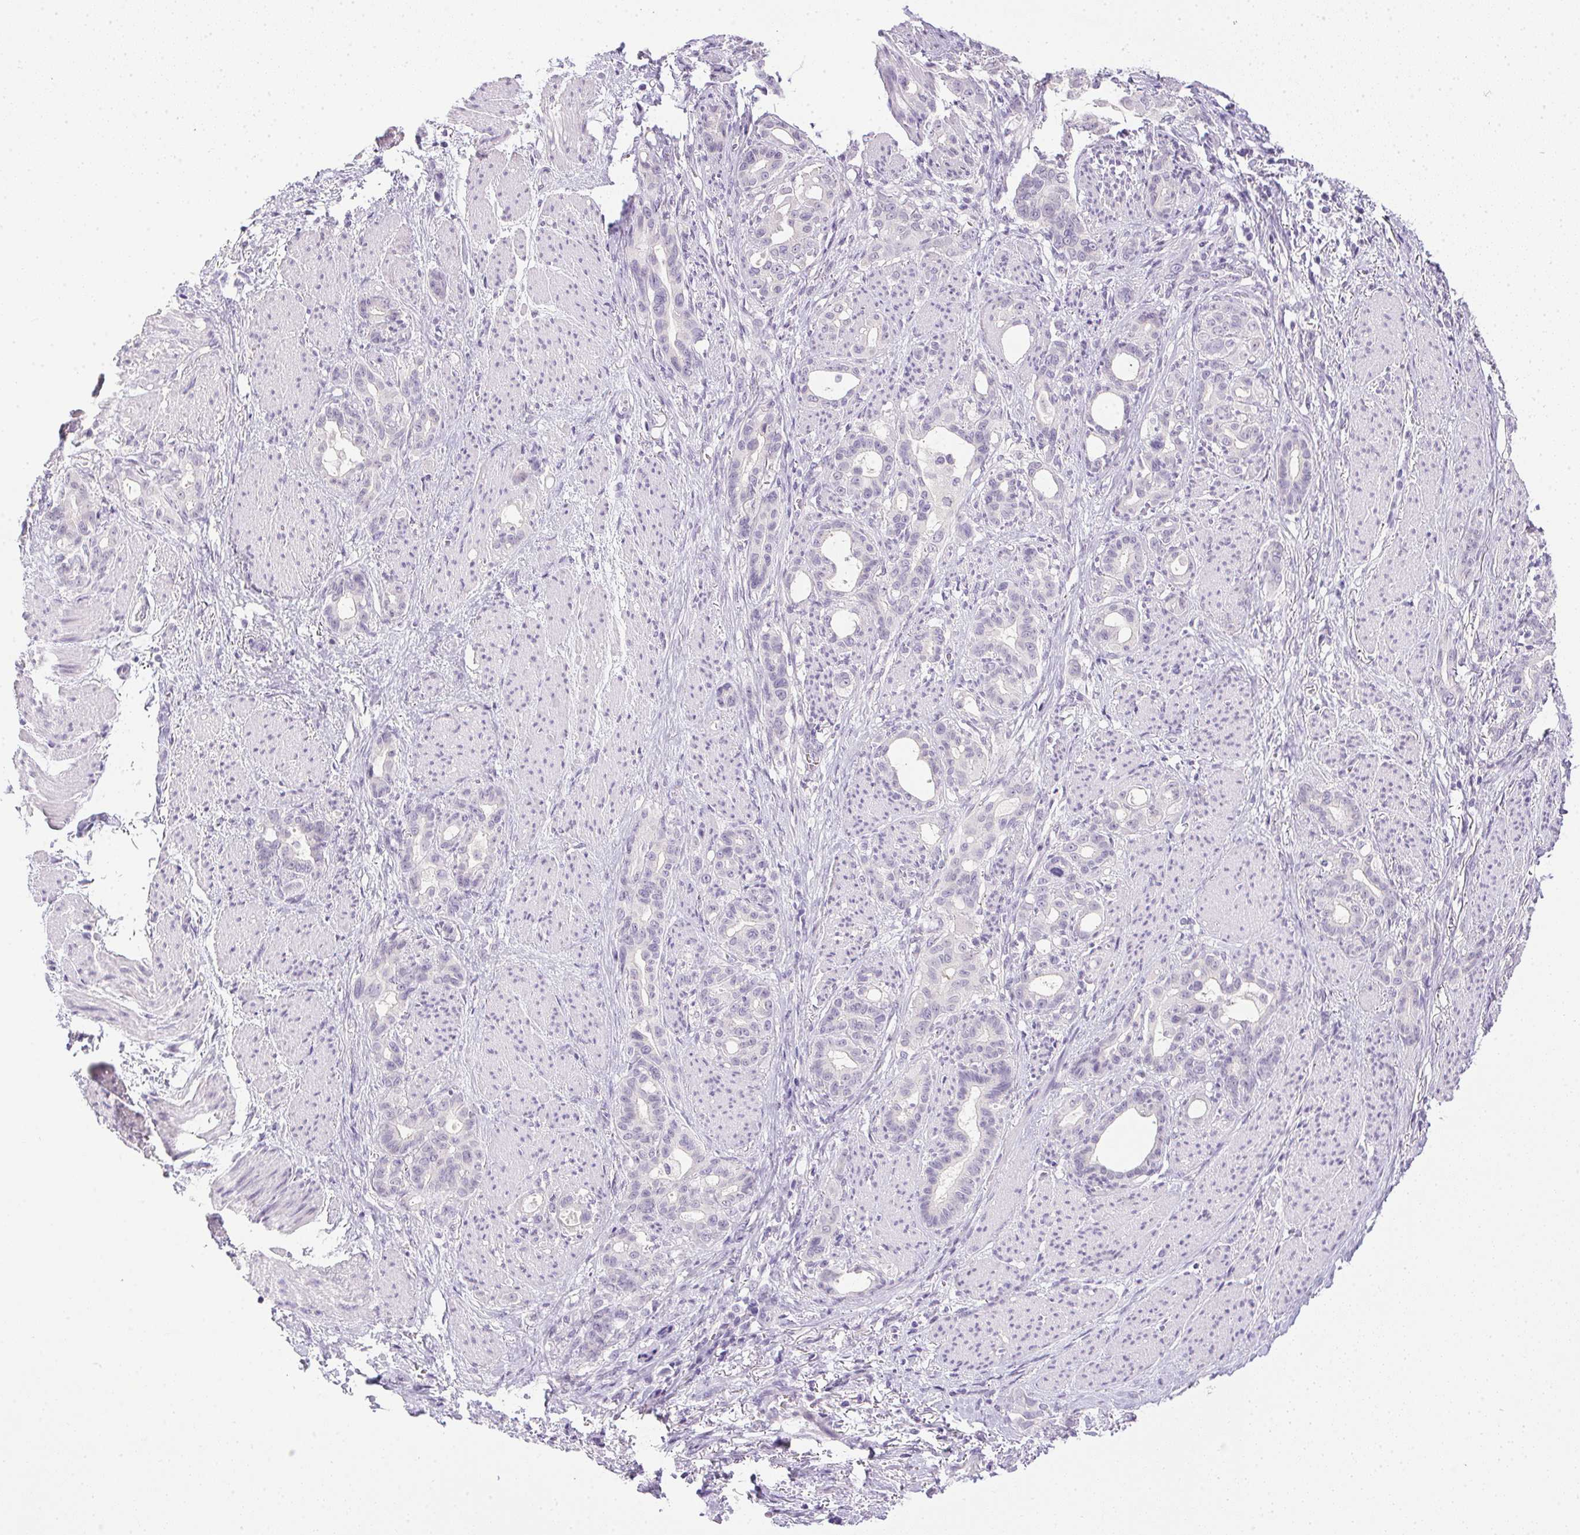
{"staining": {"intensity": "negative", "quantity": "none", "location": "none"}, "tissue": "stomach cancer", "cell_type": "Tumor cells", "image_type": "cancer", "snomed": [{"axis": "morphology", "description": "Normal tissue, NOS"}, {"axis": "morphology", "description": "Adenocarcinoma, NOS"}, {"axis": "topography", "description": "Esophagus"}, {"axis": "topography", "description": "Stomach, upper"}], "caption": "Immunohistochemical staining of stomach cancer (adenocarcinoma) exhibits no significant expression in tumor cells.", "gene": "PRL", "patient": {"sex": "male", "age": 62}}